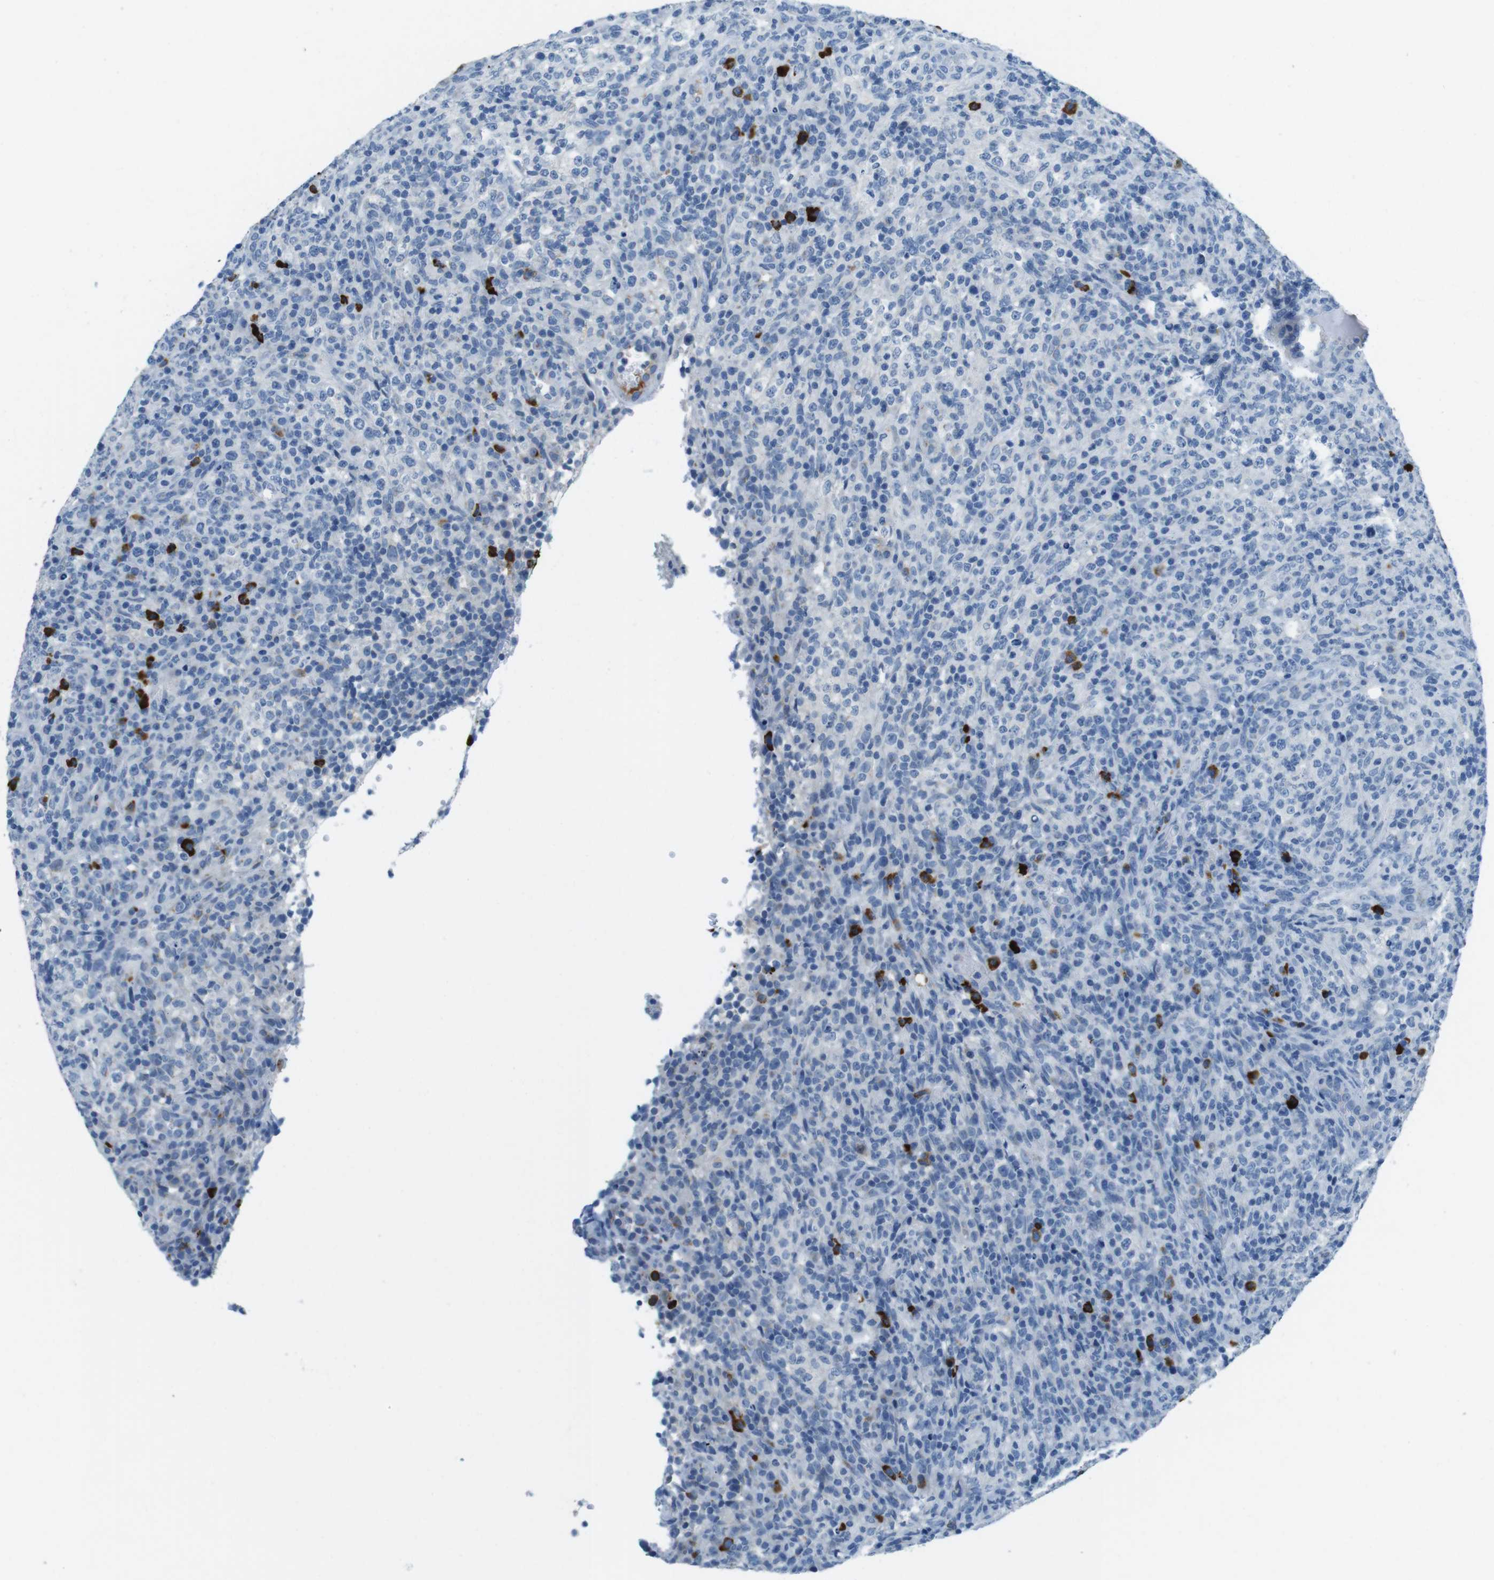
{"staining": {"intensity": "negative", "quantity": "none", "location": "none"}, "tissue": "lymphoma", "cell_type": "Tumor cells", "image_type": "cancer", "snomed": [{"axis": "morphology", "description": "Malignant lymphoma, non-Hodgkin's type, High grade"}, {"axis": "topography", "description": "Lymph node"}], "caption": "Tumor cells show no significant staining in lymphoma.", "gene": "SLC35A3", "patient": {"sex": "female", "age": 76}}